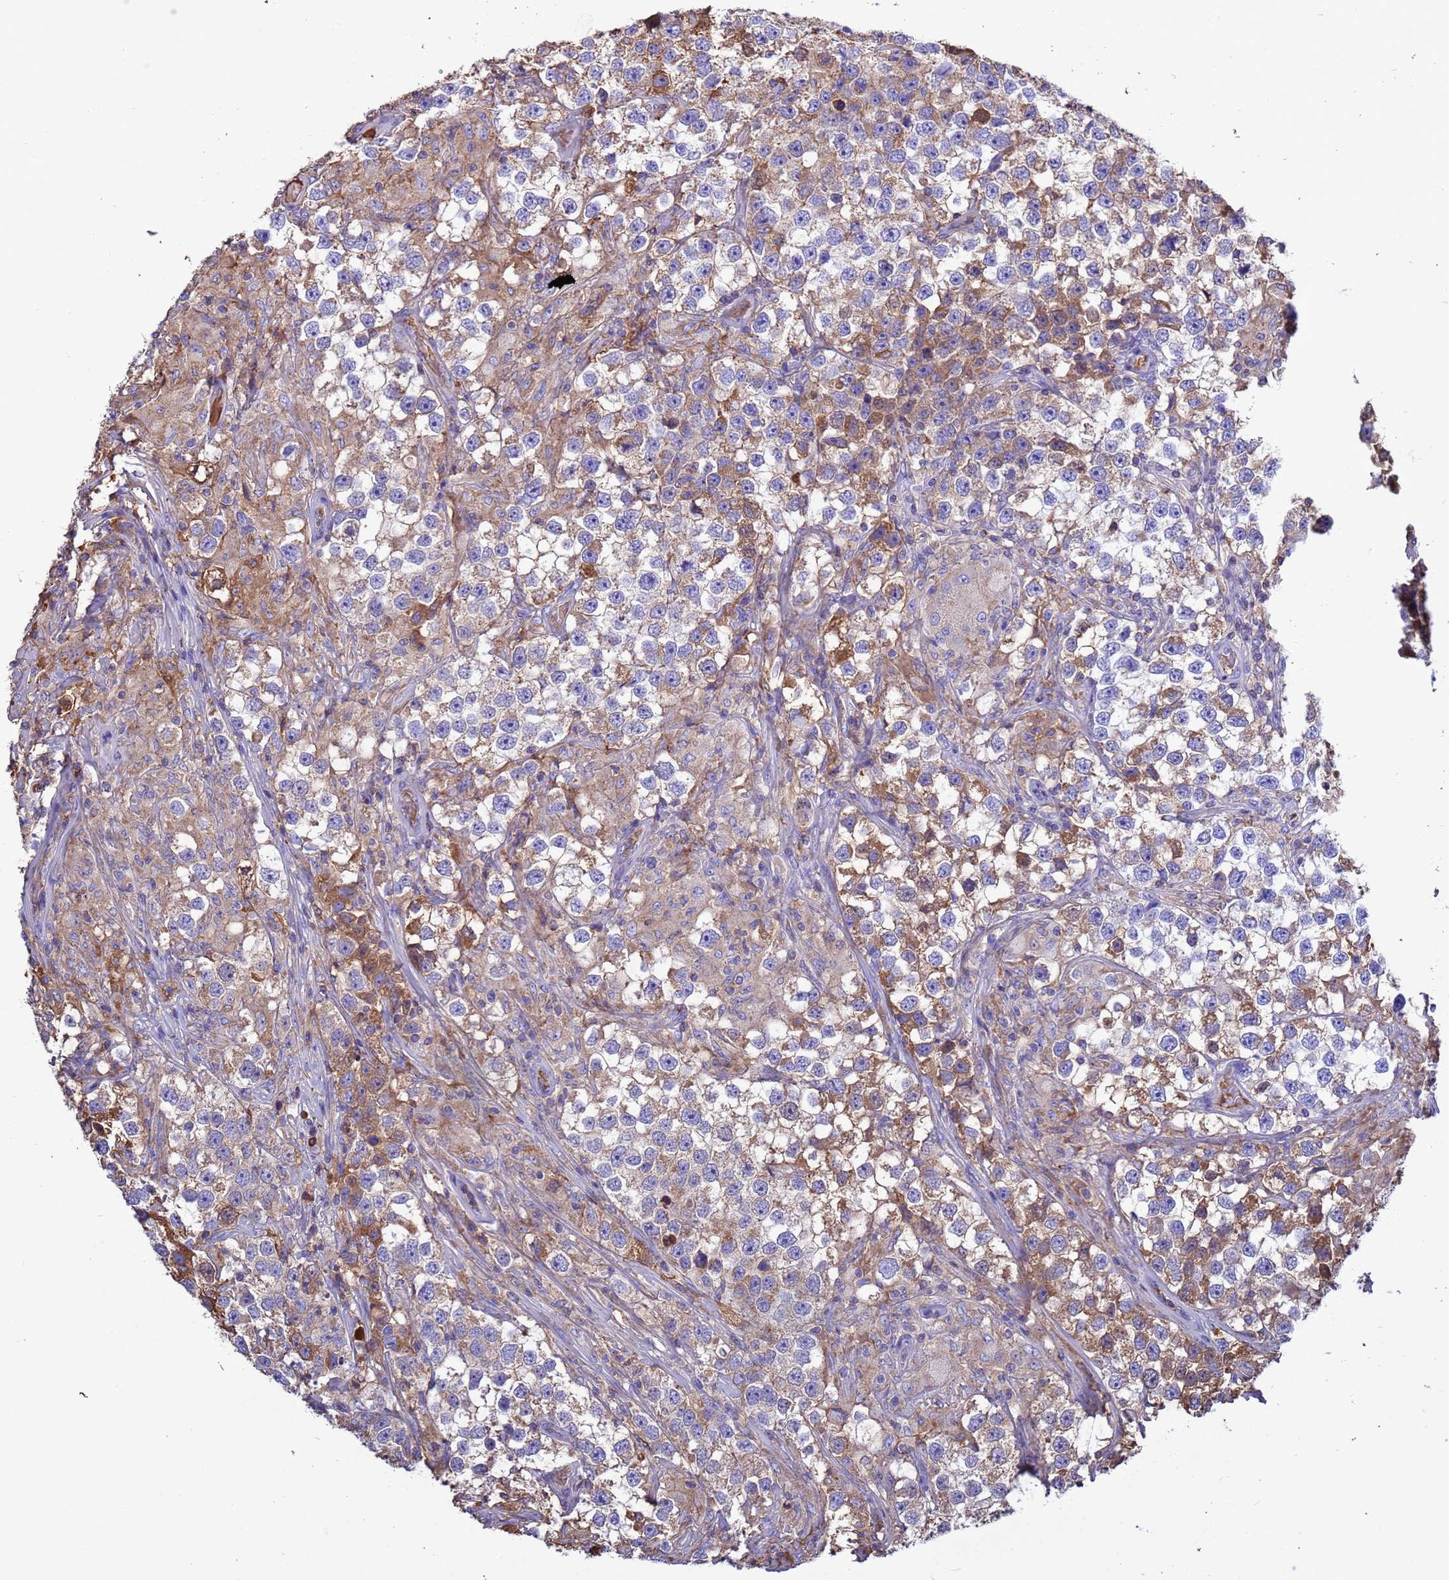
{"staining": {"intensity": "moderate", "quantity": "25%-75%", "location": "cytoplasmic/membranous"}, "tissue": "testis cancer", "cell_type": "Tumor cells", "image_type": "cancer", "snomed": [{"axis": "morphology", "description": "Seminoma, NOS"}, {"axis": "topography", "description": "Testis"}], "caption": "Seminoma (testis) was stained to show a protein in brown. There is medium levels of moderate cytoplasmic/membranous staining in approximately 25%-75% of tumor cells.", "gene": "GLUD1", "patient": {"sex": "male", "age": 46}}